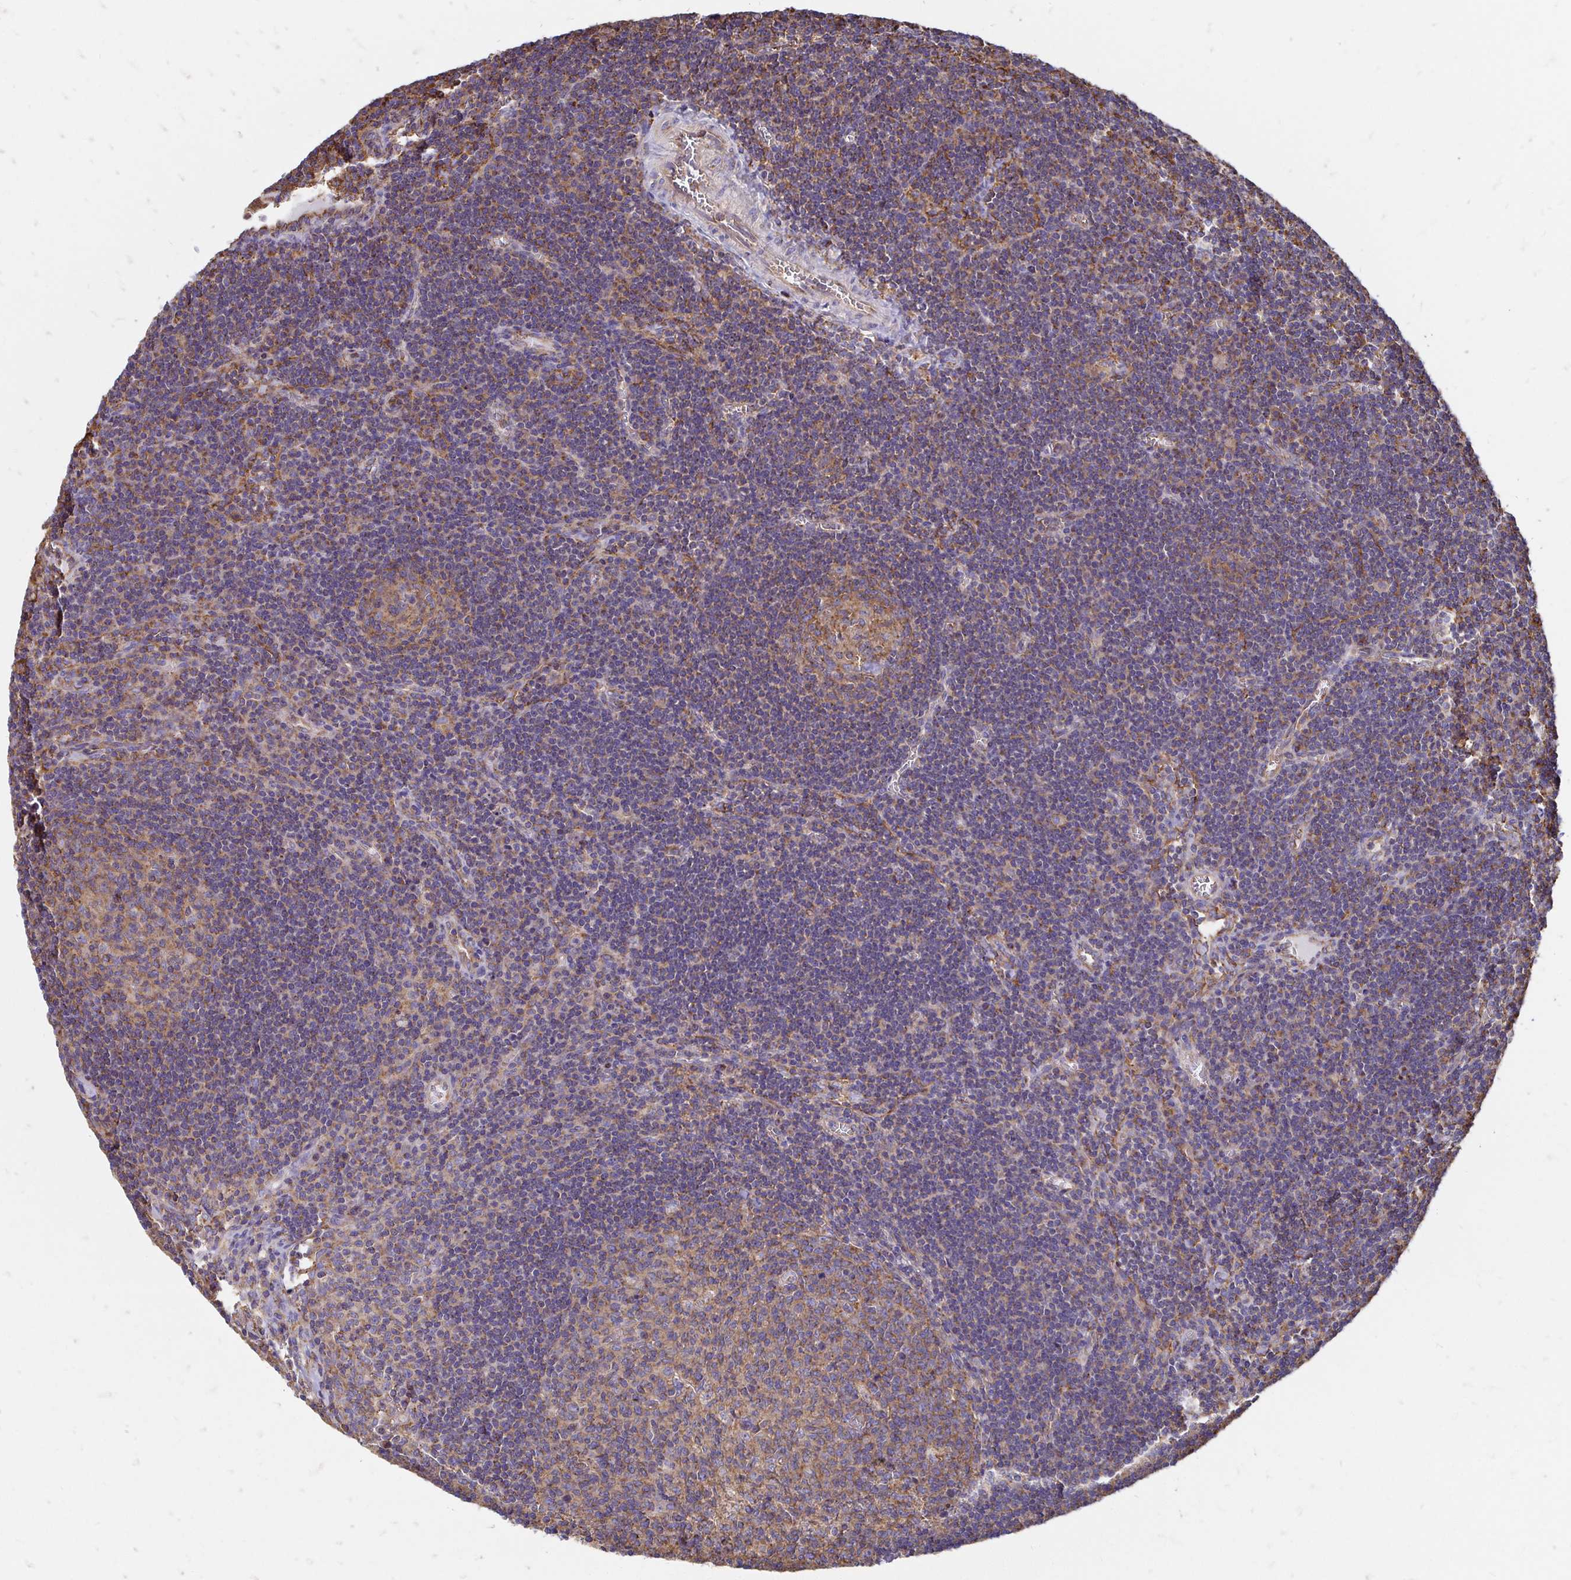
{"staining": {"intensity": "moderate", "quantity": ">75%", "location": "cytoplasmic/membranous"}, "tissue": "lymph node", "cell_type": "Germinal center cells", "image_type": "normal", "snomed": [{"axis": "morphology", "description": "Normal tissue, NOS"}, {"axis": "topography", "description": "Lymph node"}], "caption": "Protein staining shows moderate cytoplasmic/membranous positivity in about >75% of germinal center cells in normal lymph node.", "gene": "CLTC", "patient": {"sex": "male", "age": 67}}